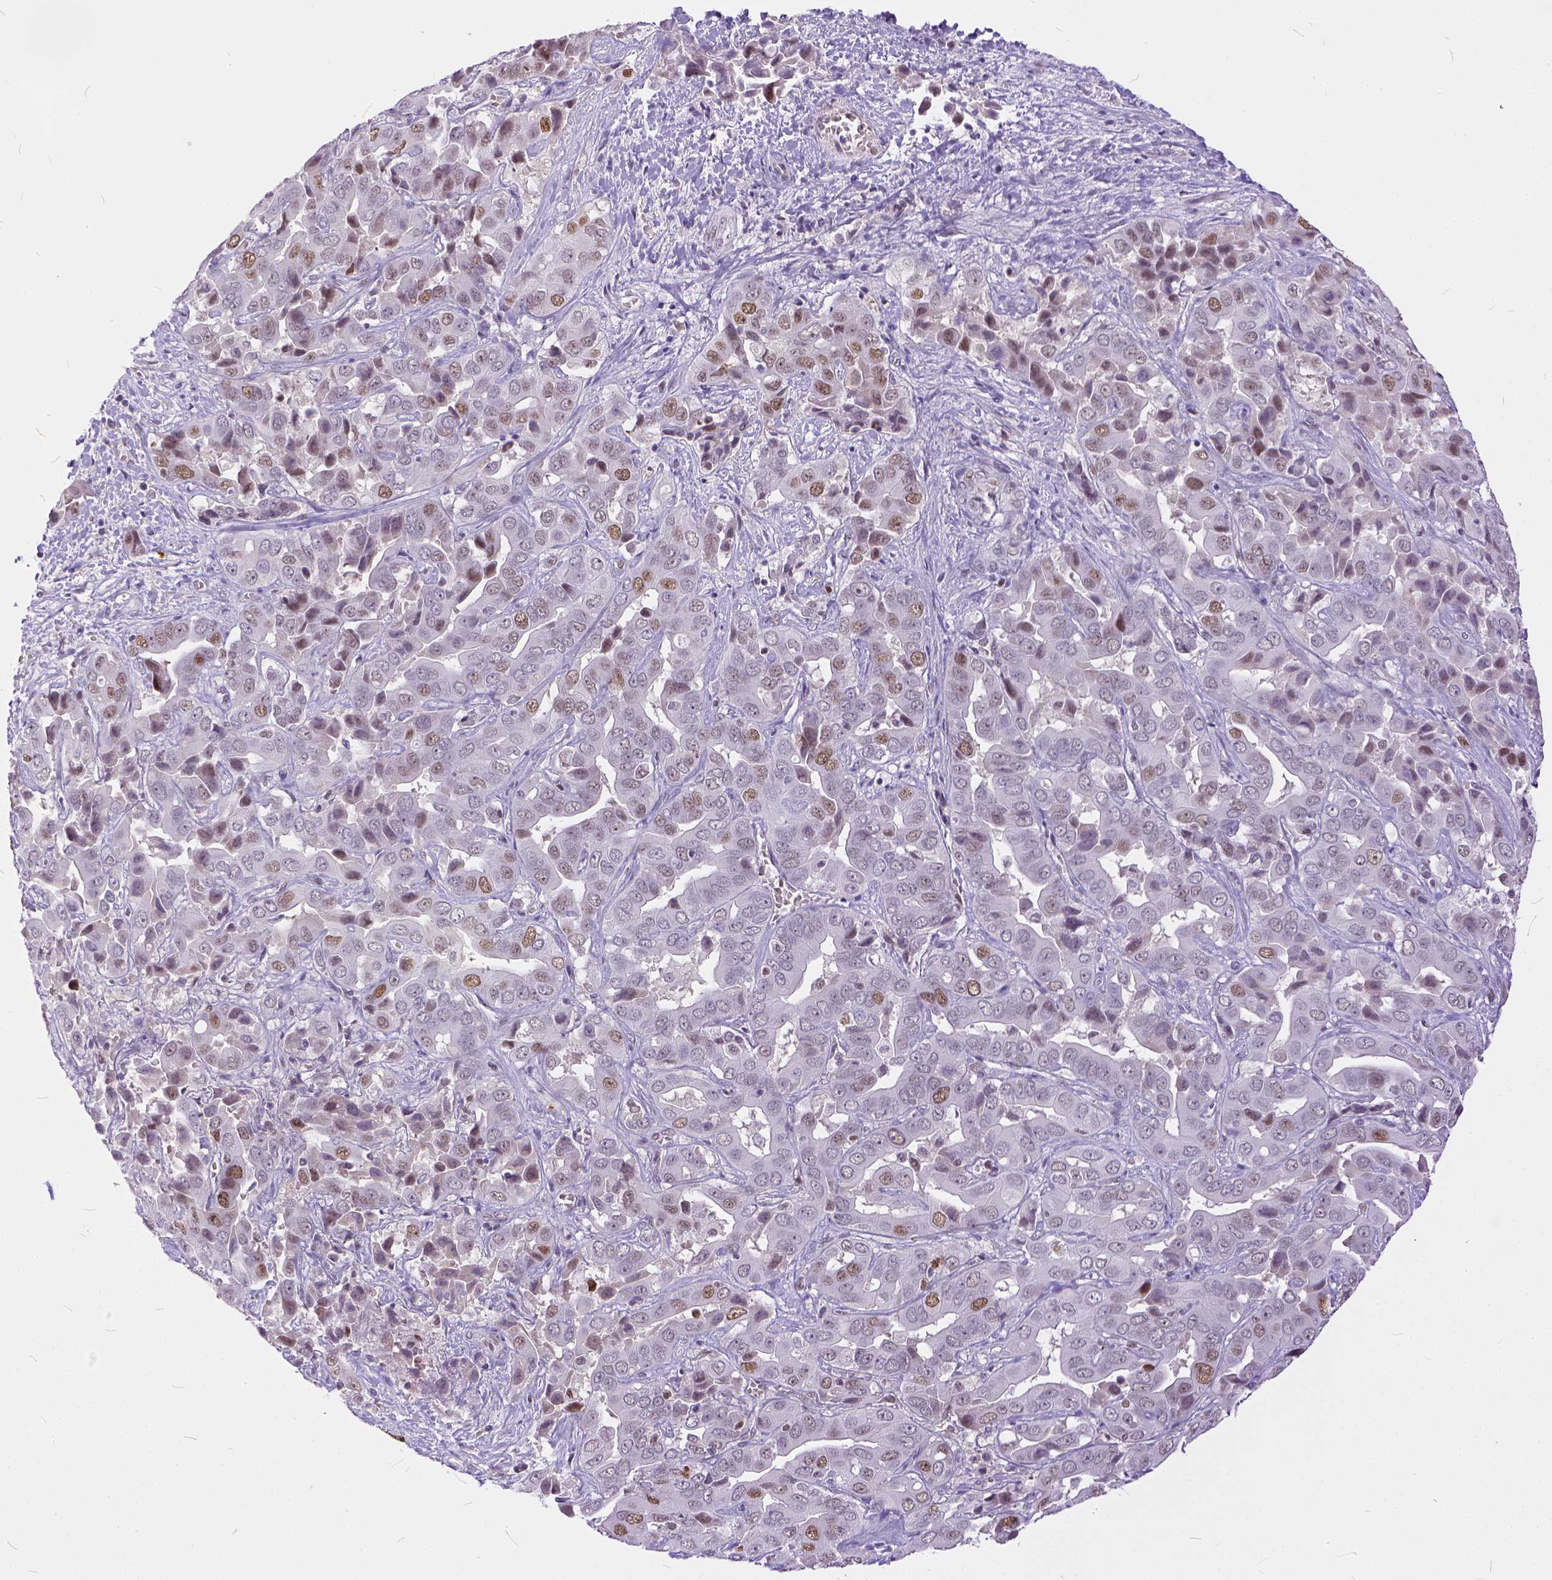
{"staining": {"intensity": "weak", "quantity": "25%-75%", "location": "nuclear"}, "tissue": "liver cancer", "cell_type": "Tumor cells", "image_type": "cancer", "snomed": [{"axis": "morphology", "description": "Cholangiocarcinoma"}, {"axis": "topography", "description": "Liver"}], "caption": "Protein staining of liver cancer tissue demonstrates weak nuclear staining in approximately 25%-75% of tumor cells.", "gene": "ERCC1", "patient": {"sex": "female", "age": 52}}